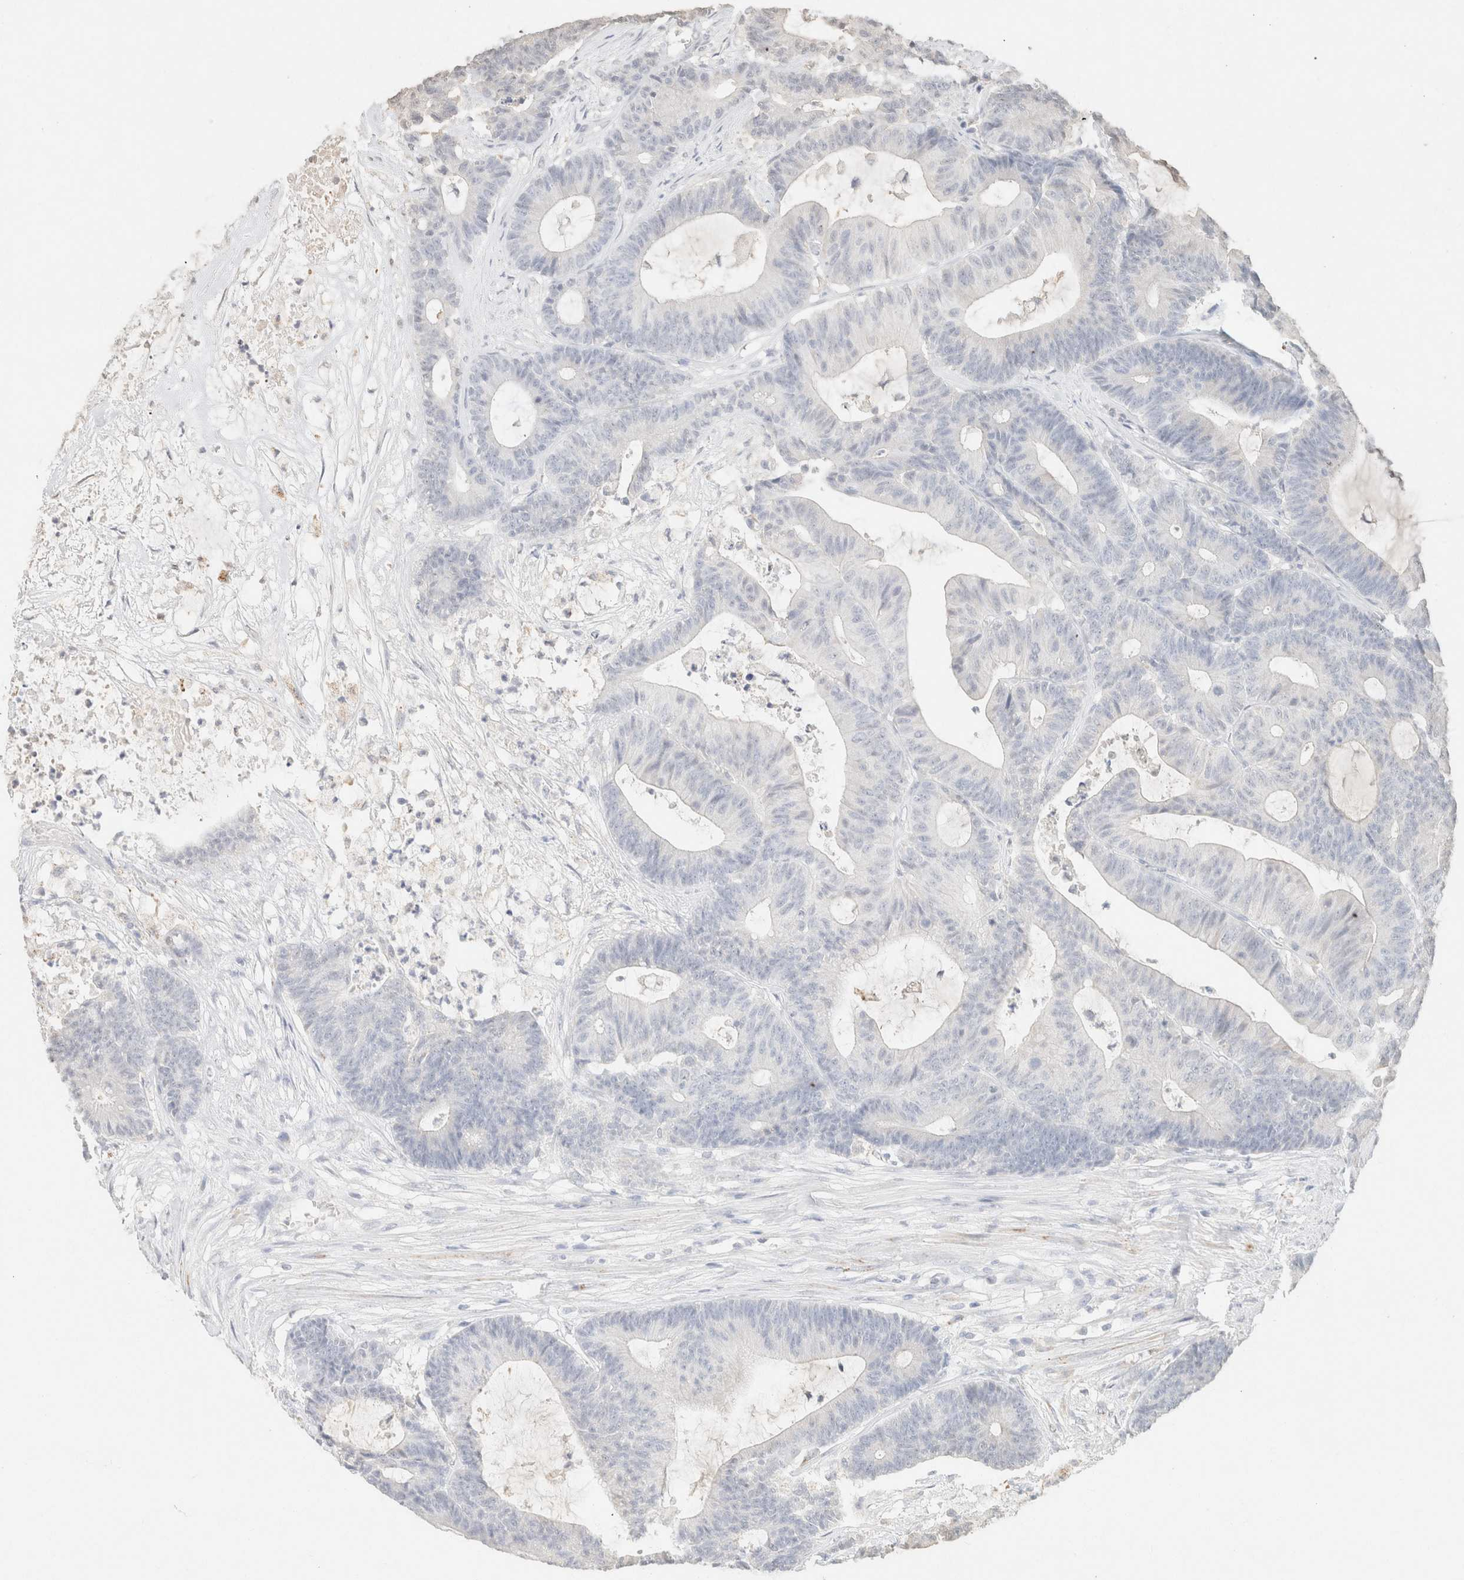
{"staining": {"intensity": "negative", "quantity": "none", "location": "none"}, "tissue": "colorectal cancer", "cell_type": "Tumor cells", "image_type": "cancer", "snomed": [{"axis": "morphology", "description": "Adenocarcinoma, NOS"}, {"axis": "topography", "description": "Colon"}], "caption": "Immunohistochemistry (IHC) photomicrograph of colorectal cancer stained for a protein (brown), which displays no expression in tumor cells.", "gene": "CPA1", "patient": {"sex": "female", "age": 84}}